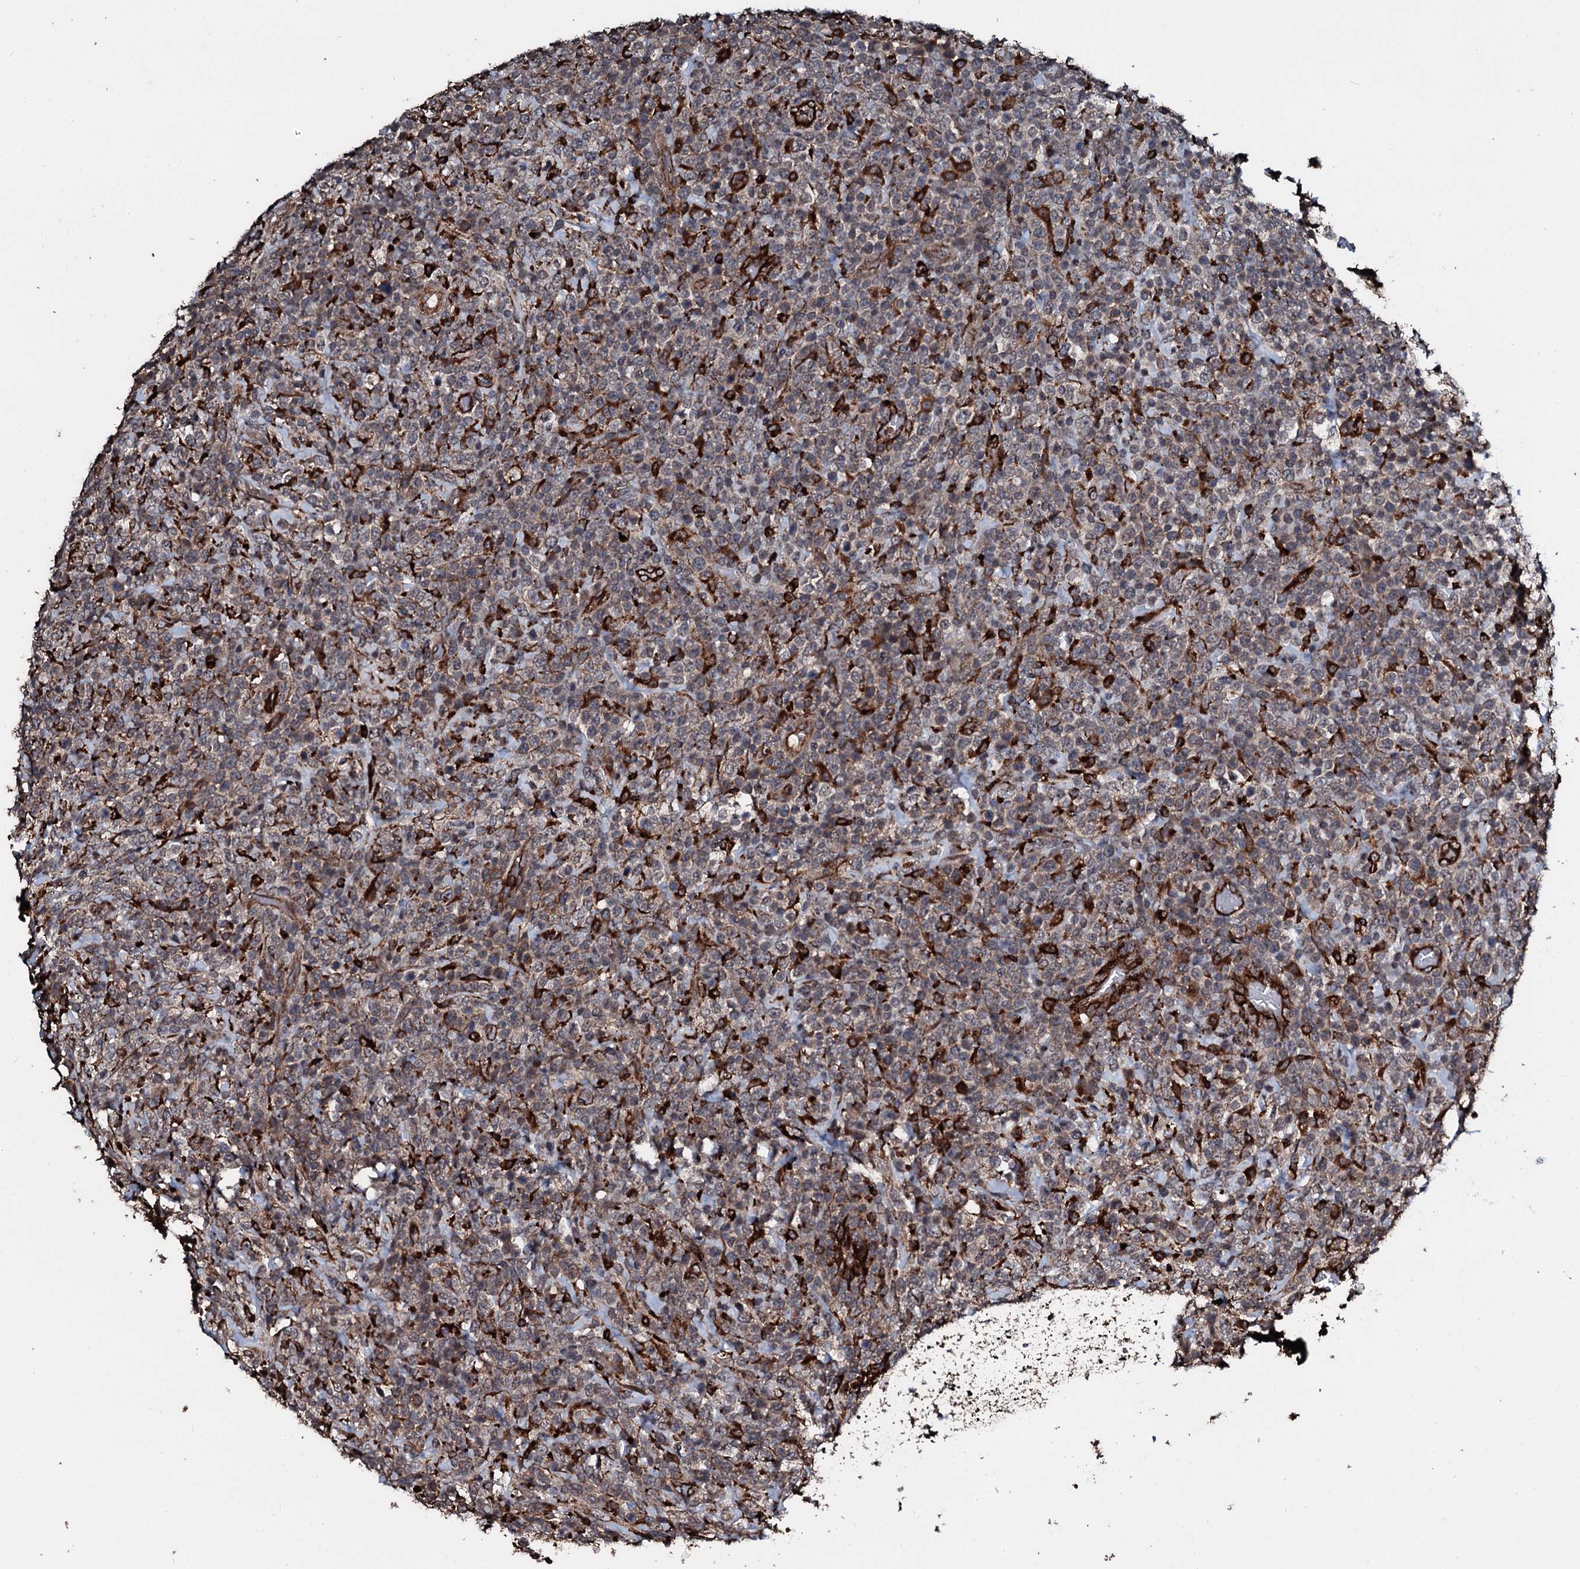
{"staining": {"intensity": "weak", "quantity": ">75%", "location": "cytoplasmic/membranous"}, "tissue": "lymphoma", "cell_type": "Tumor cells", "image_type": "cancer", "snomed": [{"axis": "morphology", "description": "Malignant lymphoma, non-Hodgkin's type, High grade"}, {"axis": "topography", "description": "Colon"}], "caption": "Human lymphoma stained for a protein (brown) reveals weak cytoplasmic/membranous positive positivity in approximately >75% of tumor cells.", "gene": "TPGS2", "patient": {"sex": "female", "age": 53}}